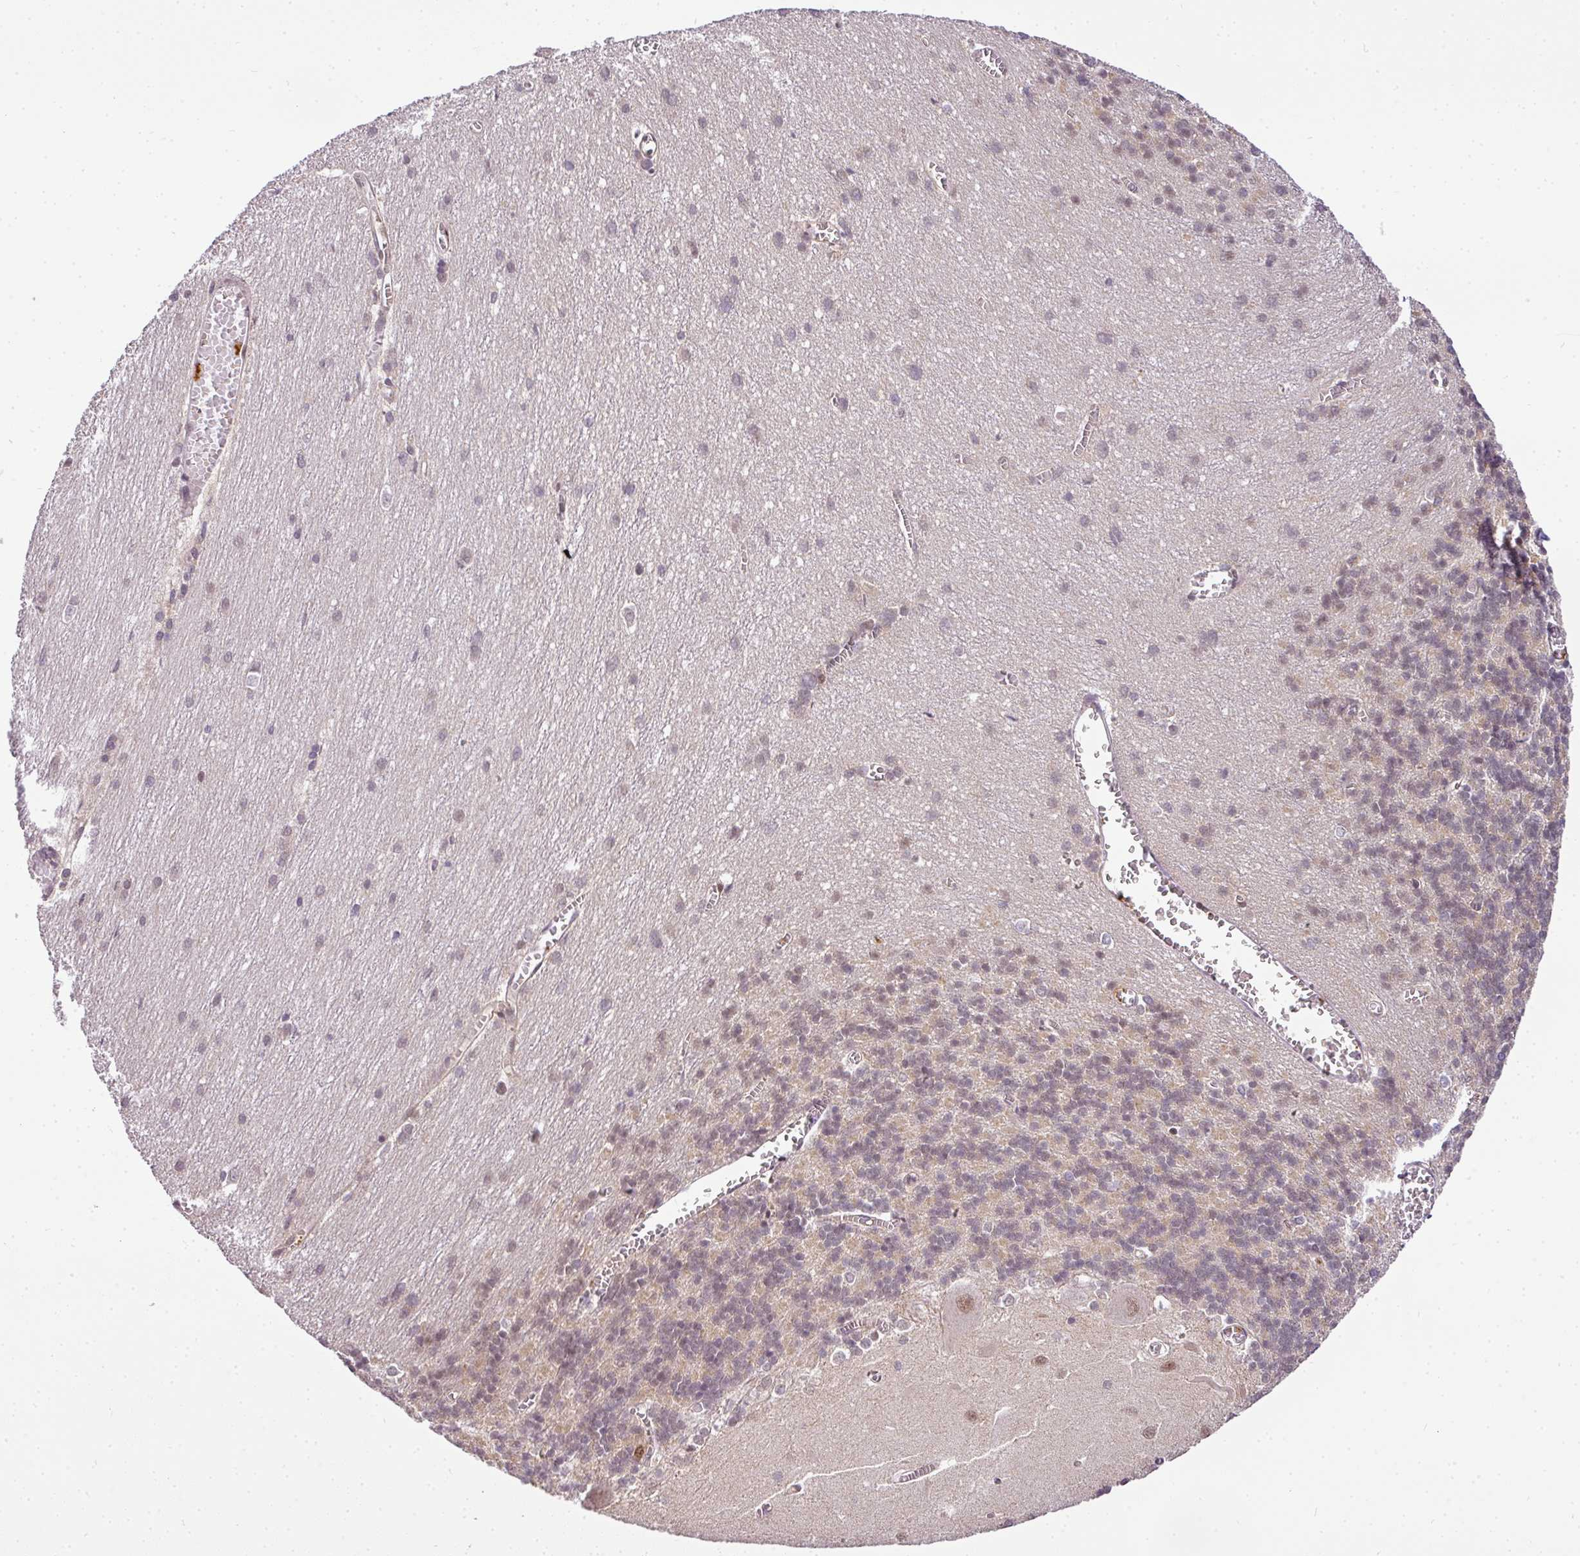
{"staining": {"intensity": "moderate", "quantity": "<25%", "location": "cytoplasmic/membranous"}, "tissue": "cerebellum", "cell_type": "Cells in granular layer", "image_type": "normal", "snomed": [{"axis": "morphology", "description": "Normal tissue, NOS"}, {"axis": "topography", "description": "Cerebellum"}], "caption": "A low amount of moderate cytoplasmic/membranous staining is identified in approximately <25% of cells in granular layer in unremarkable cerebellum. The staining was performed using DAB (3,3'-diaminobenzidine), with brown indicating positive protein expression. Nuclei are stained blue with hematoxylin.", "gene": "C1orf226", "patient": {"sex": "male", "age": 37}}